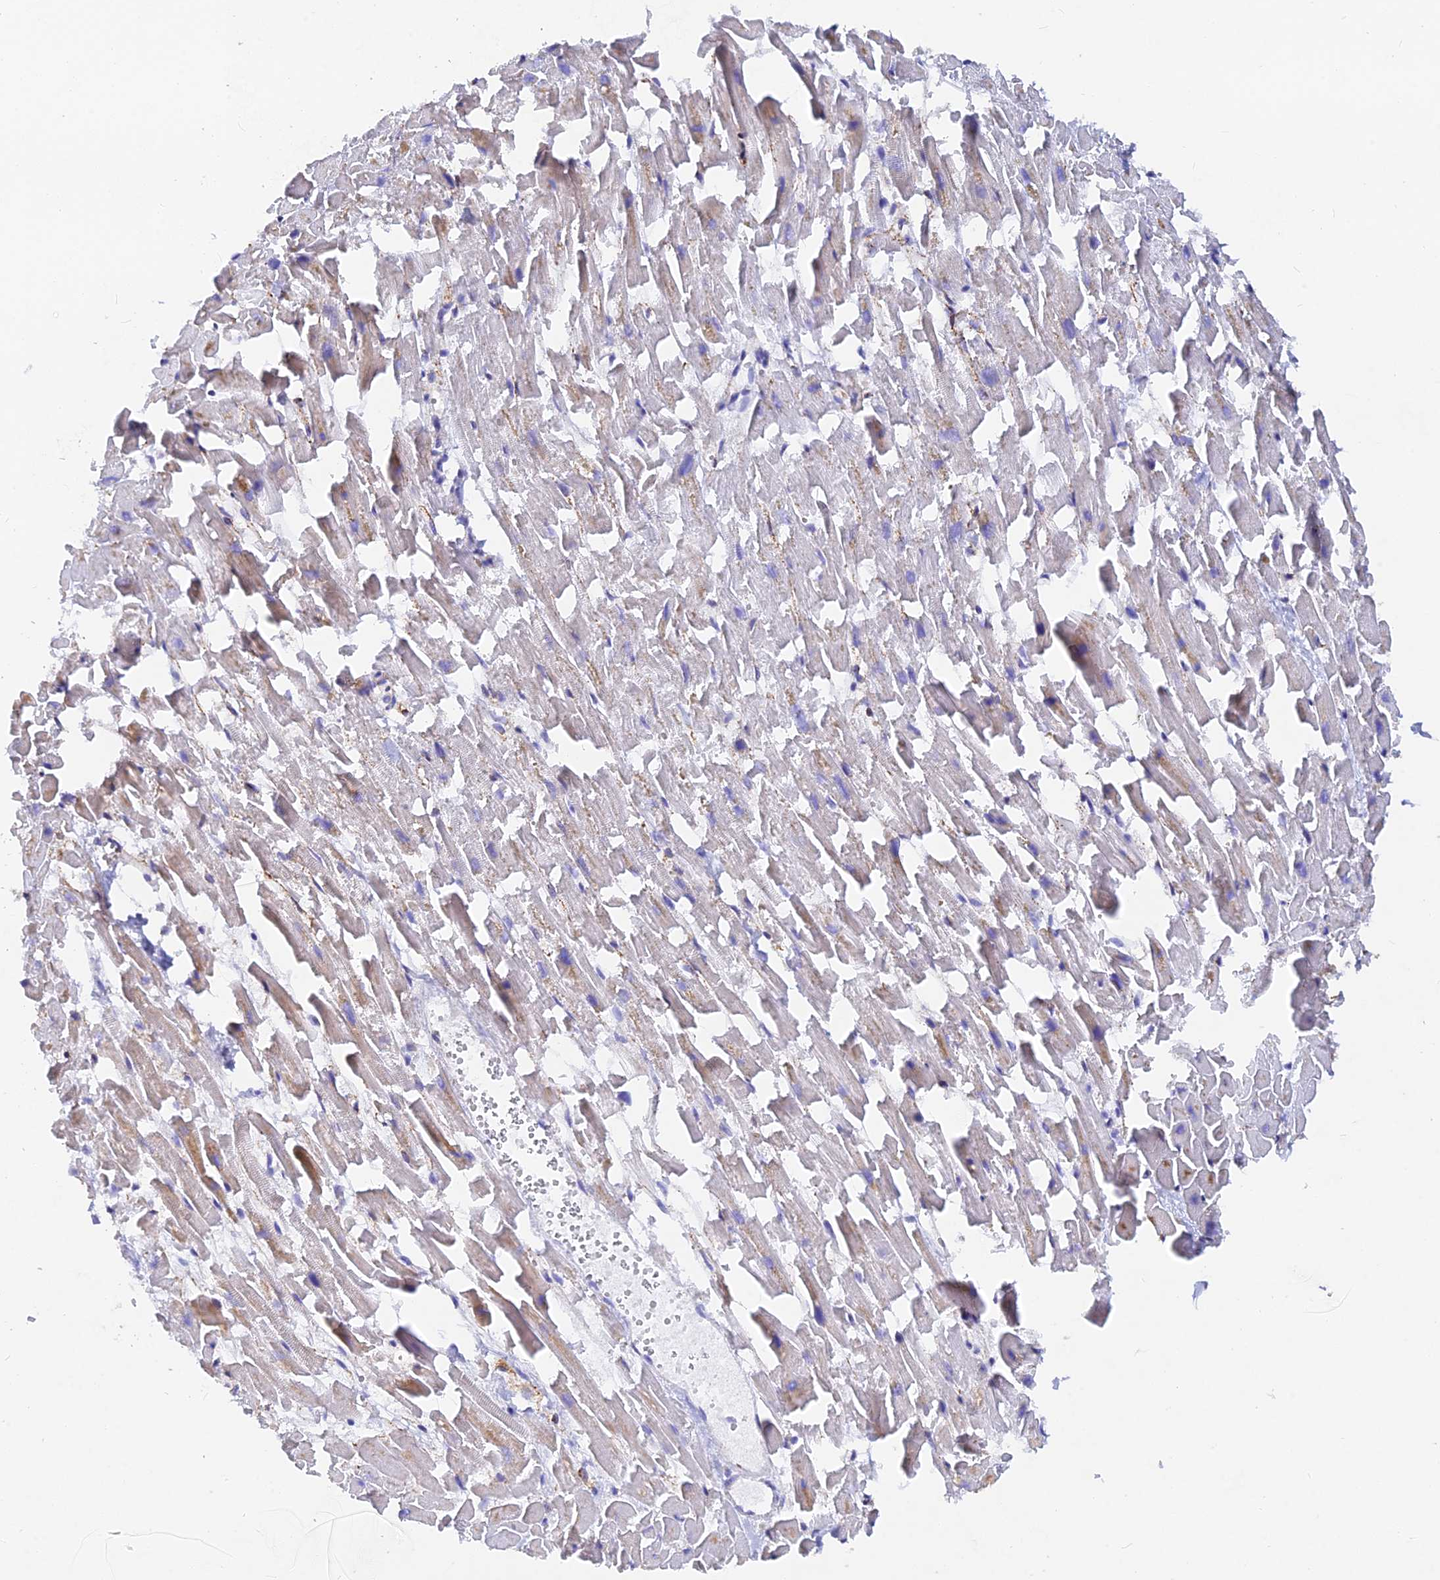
{"staining": {"intensity": "moderate", "quantity": "25%-75%", "location": "cytoplasmic/membranous"}, "tissue": "heart muscle", "cell_type": "Cardiomyocytes", "image_type": "normal", "snomed": [{"axis": "morphology", "description": "Normal tissue, NOS"}, {"axis": "topography", "description": "Heart"}], "caption": "An IHC histopathology image of normal tissue is shown. Protein staining in brown shows moderate cytoplasmic/membranous positivity in heart muscle within cardiomyocytes. The staining was performed using DAB (3,3'-diaminobenzidine), with brown indicating positive protein expression. Nuclei are stained blue with hematoxylin.", "gene": "VSTM2L", "patient": {"sex": "female", "age": 64}}